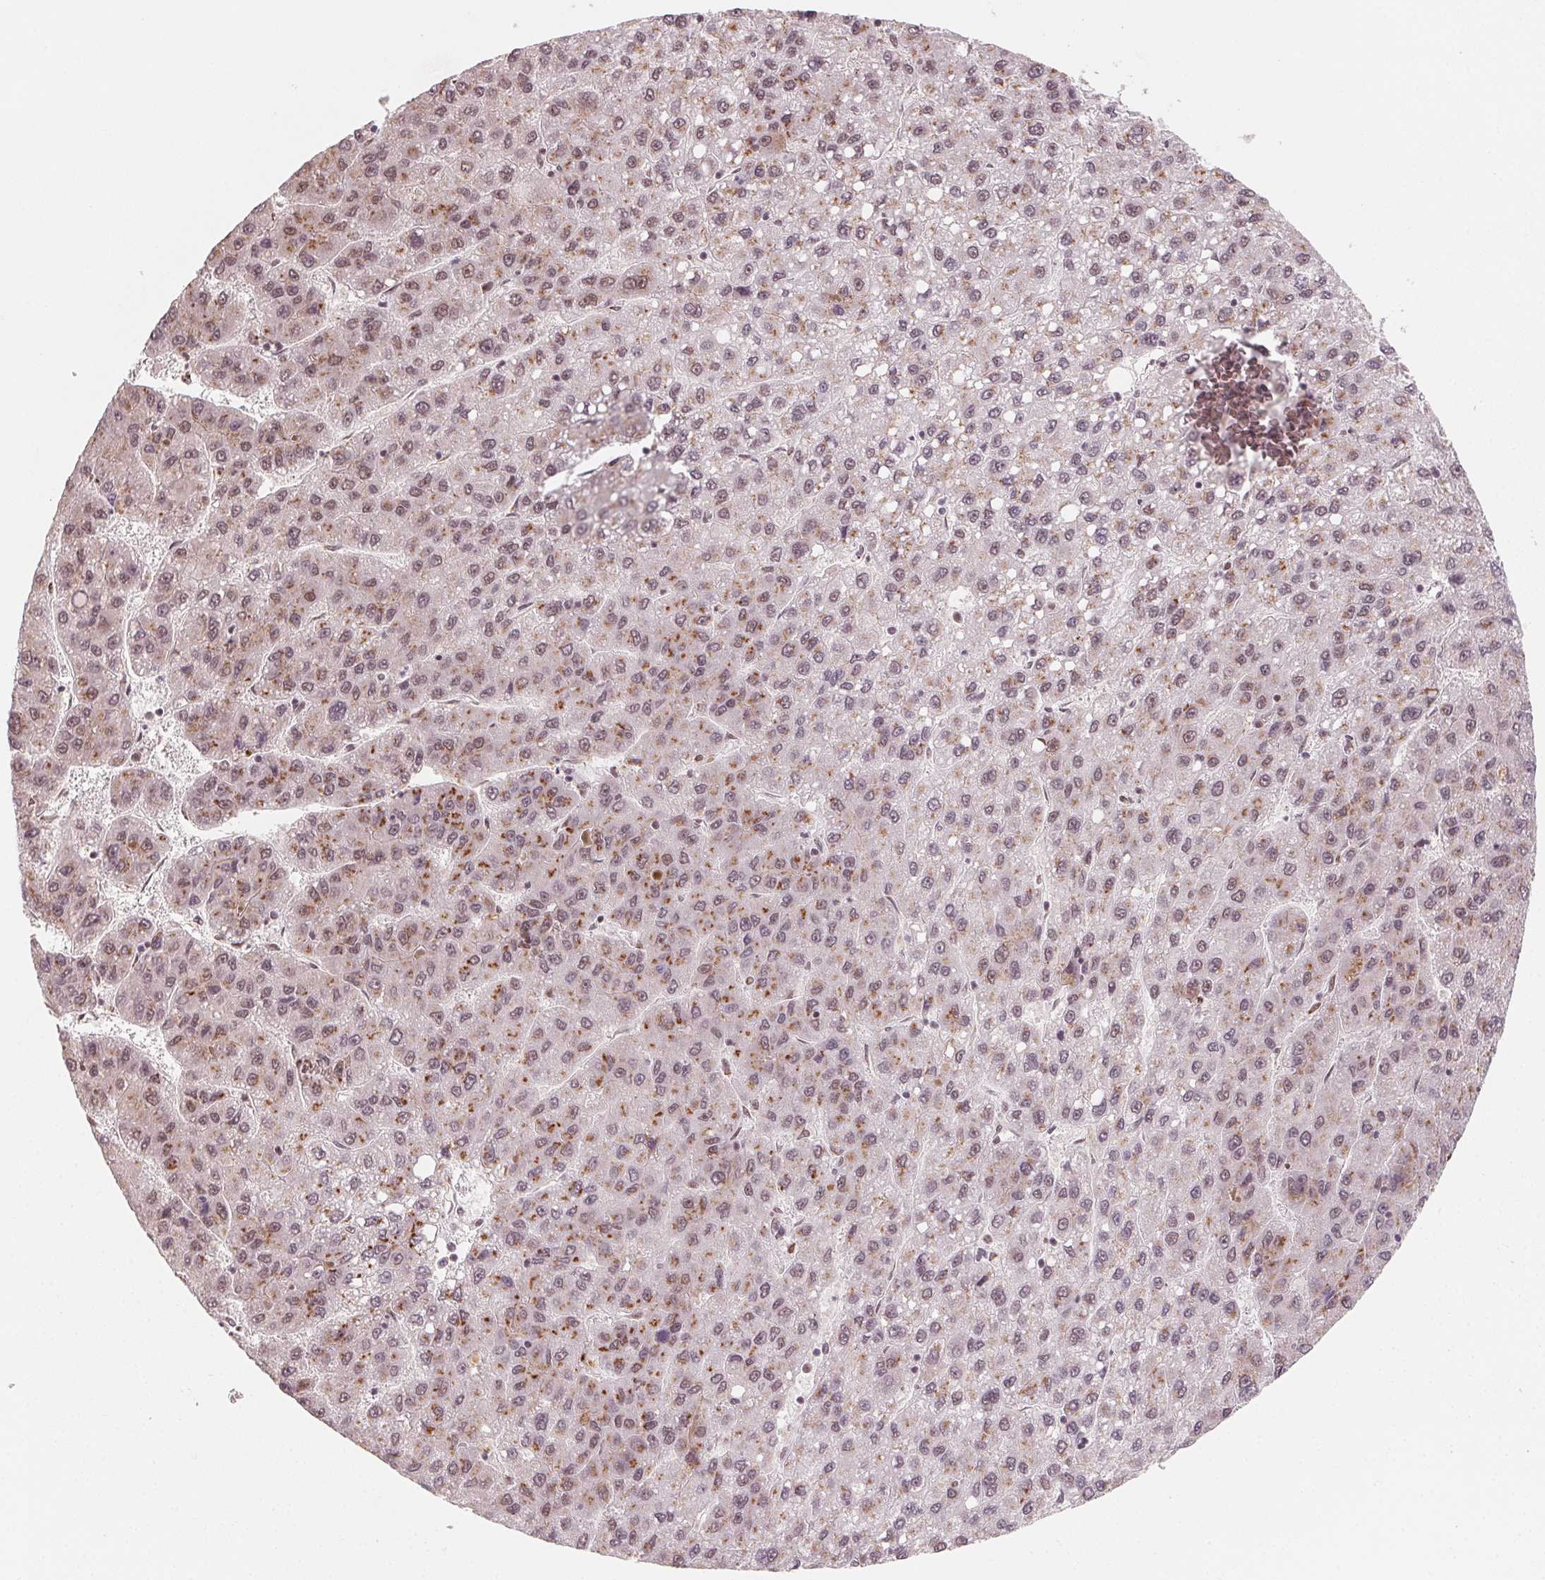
{"staining": {"intensity": "moderate", "quantity": "25%-75%", "location": "cytoplasmic/membranous,nuclear"}, "tissue": "liver cancer", "cell_type": "Tumor cells", "image_type": "cancer", "snomed": [{"axis": "morphology", "description": "Carcinoma, Hepatocellular, NOS"}, {"axis": "topography", "description": "Liver"}], "caption": "Human liver hepatocellular carcinoma stained with a protein marker shows moderate staining in tumor cells.", "gene": "TOPORS", "patient": {"sex": "female", "age": 82}}